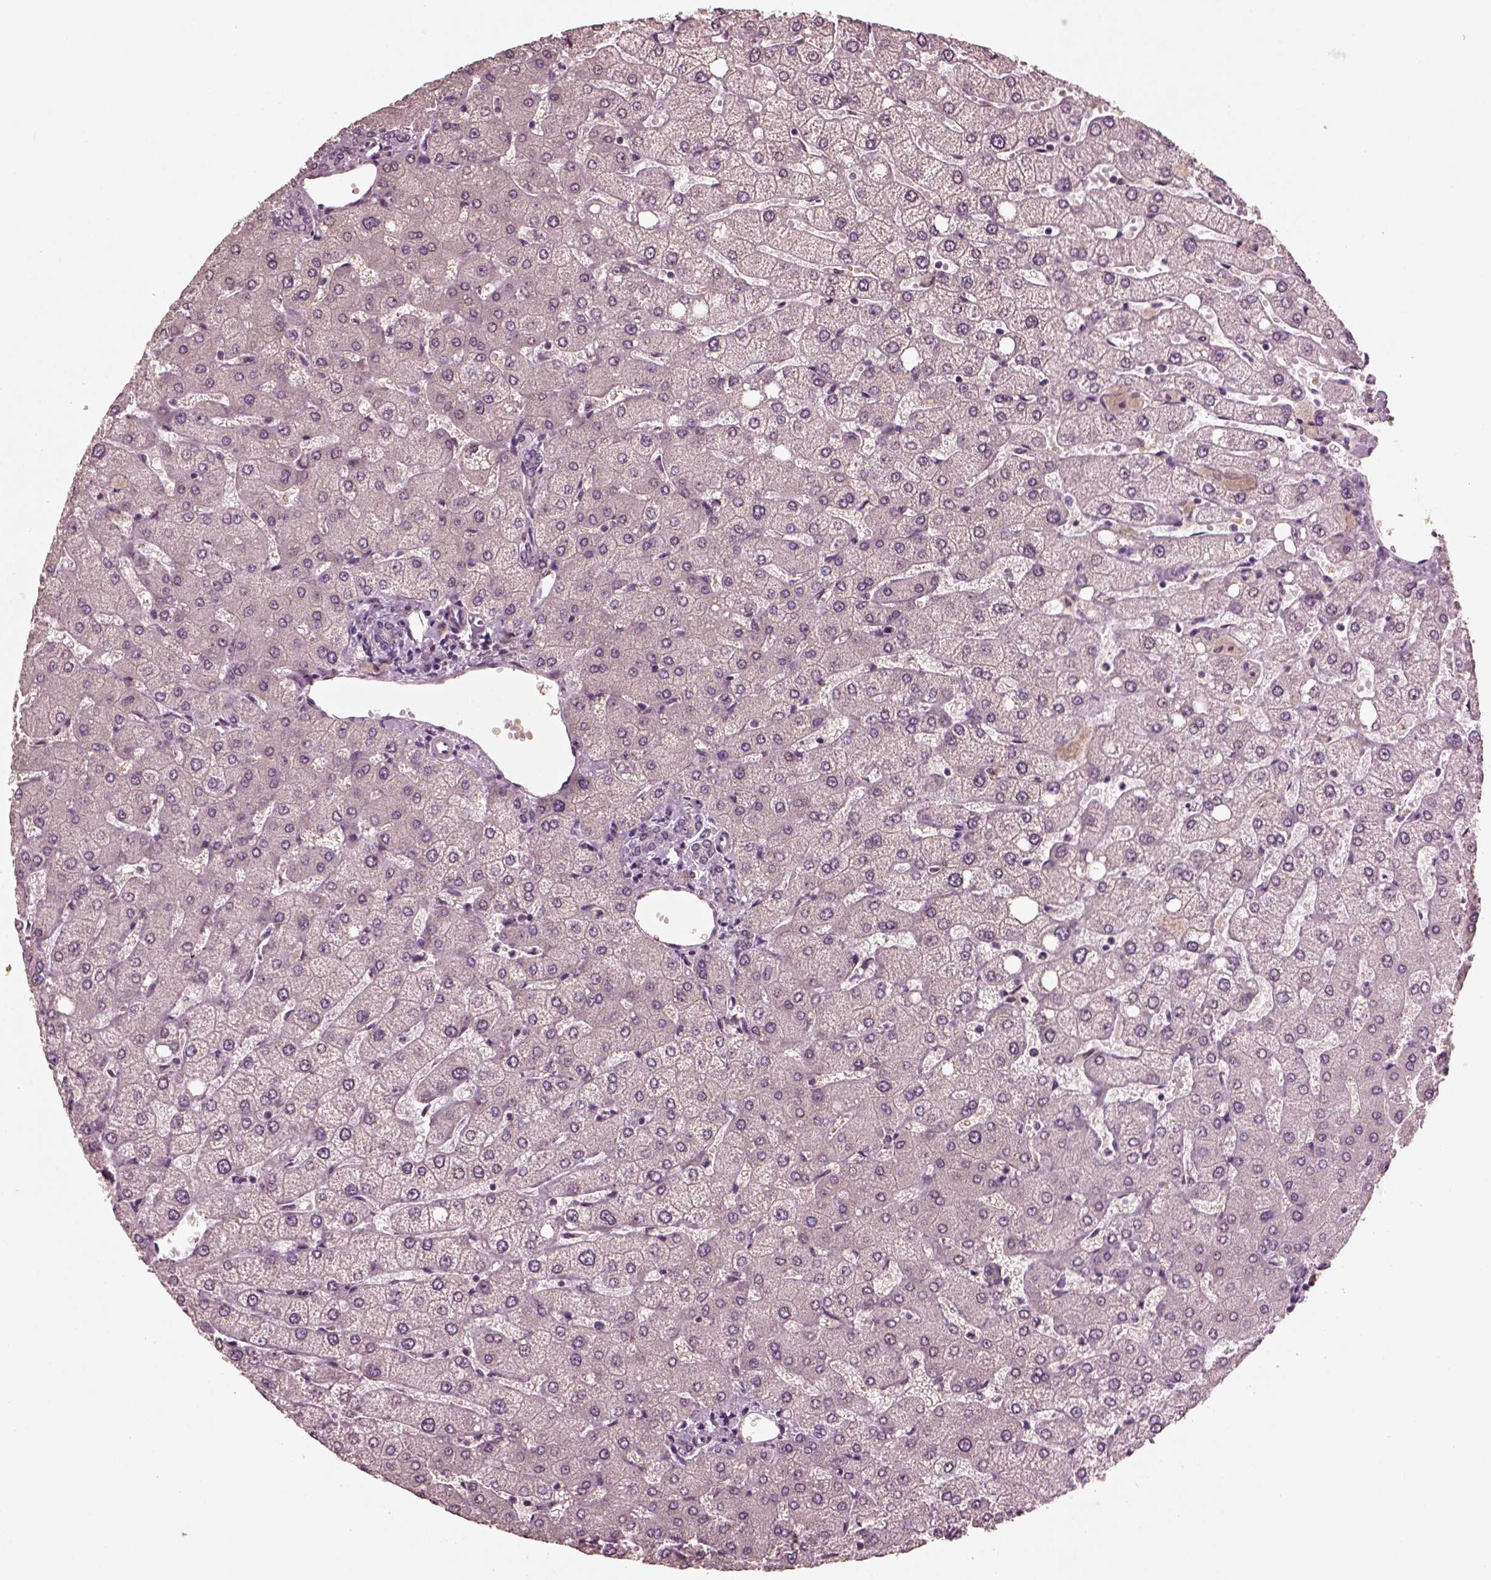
{"staining": {"intensity": "negative", "quantity": "none", "location": "none"}, "tissue": "liver", "cell_type": "Cholangiocytes", "image_type": "normal", "snomed": [{"axis": "morphology", "description": "Normal tissue, NOS"}, {"axis": "topography", "description": "Liver"}], "caption": "Immunohistochemical staining of normal human liver displays no significant expression in cholangiocytes.", "gene": "IL18RAP", "patient": {"sex": "female", "age": 54}}